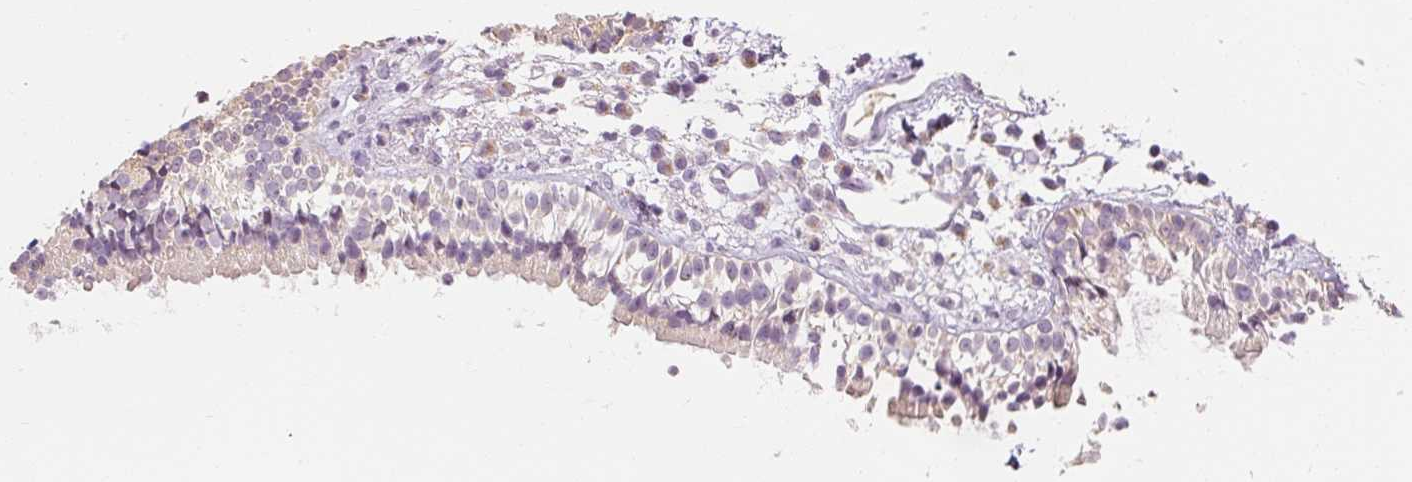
{"staining": {"intensity": "weak", "quantity": "25%-75%", "location": "cytoplasmic/membranous"}, "tissue": "nasopharynx", "cell_type": "Respiratory epithelial cells", "image_type": "normal", "snomed": [{"axis": "morphology", "description": "Normal tissue, NOS"}, {"axis": "topography", "description": "Nasopharynx"}], "caption": "Weak cytoplasmic/membranous protein staining is identified in approximately 25%-75% of respiratory epithelial cells in nasopharynx.", "gene": "CAPN3", "patient": {"sex": "male", "age": 21}}